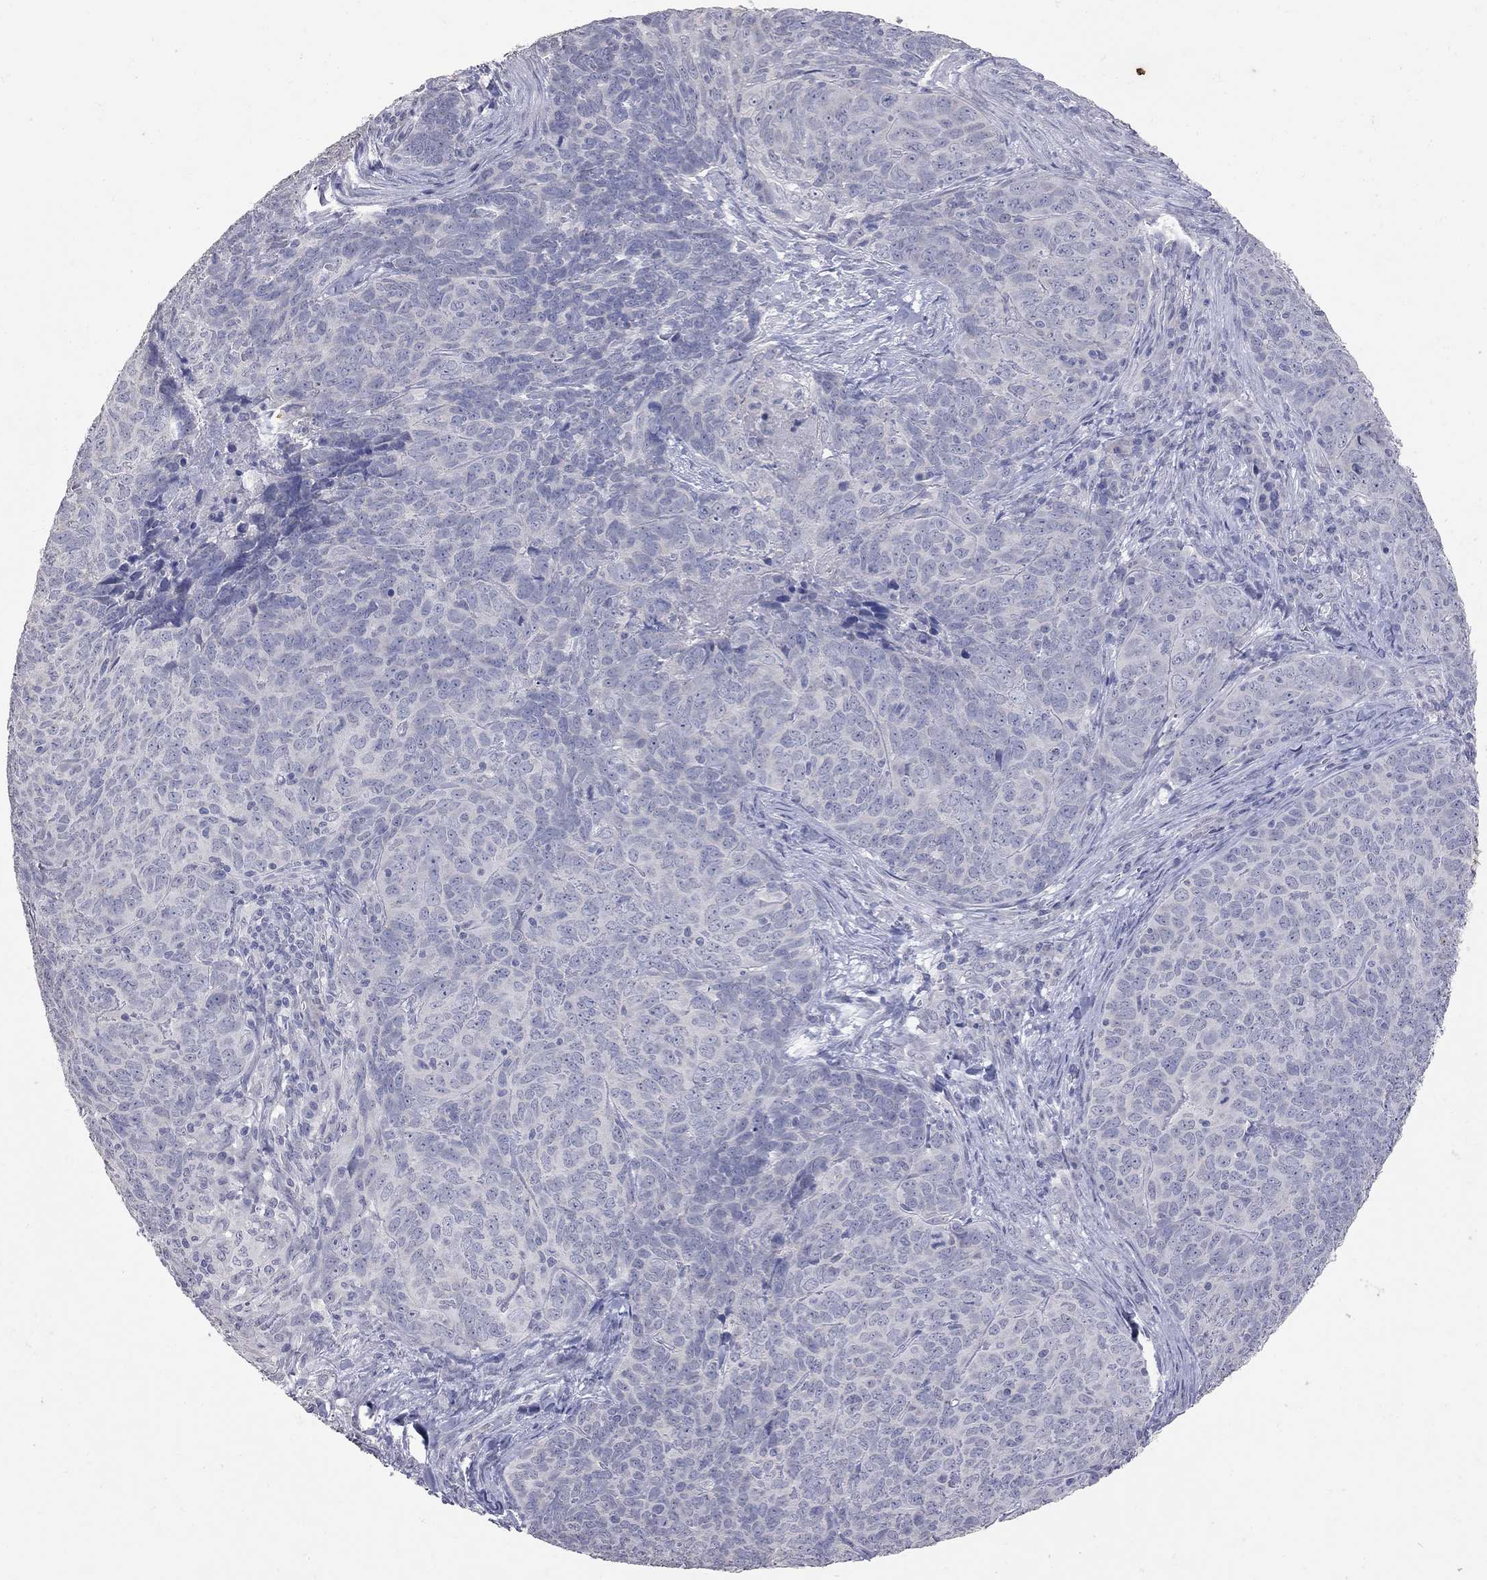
{"staining": {"intensity": "negative", "quantity": "none", "location": "none"}, "tissue": "skin cancer", "cell_type": "Tumor cells", "image_type": "cancer", "snomed": [{"axis": "morphology", "description": "Squamous cell carcinoma, NOS"}, {"axis": "topography", "description": "Skin"}, {"axis": "topography", "description": "Anal"}], "caption": "Skin squamous cell carcinoma was stained to show a protein in brown. There is no significant positivity in tumor cells.", "gene": "NOS2", "patient": {"sex": "female", "age": 51}}